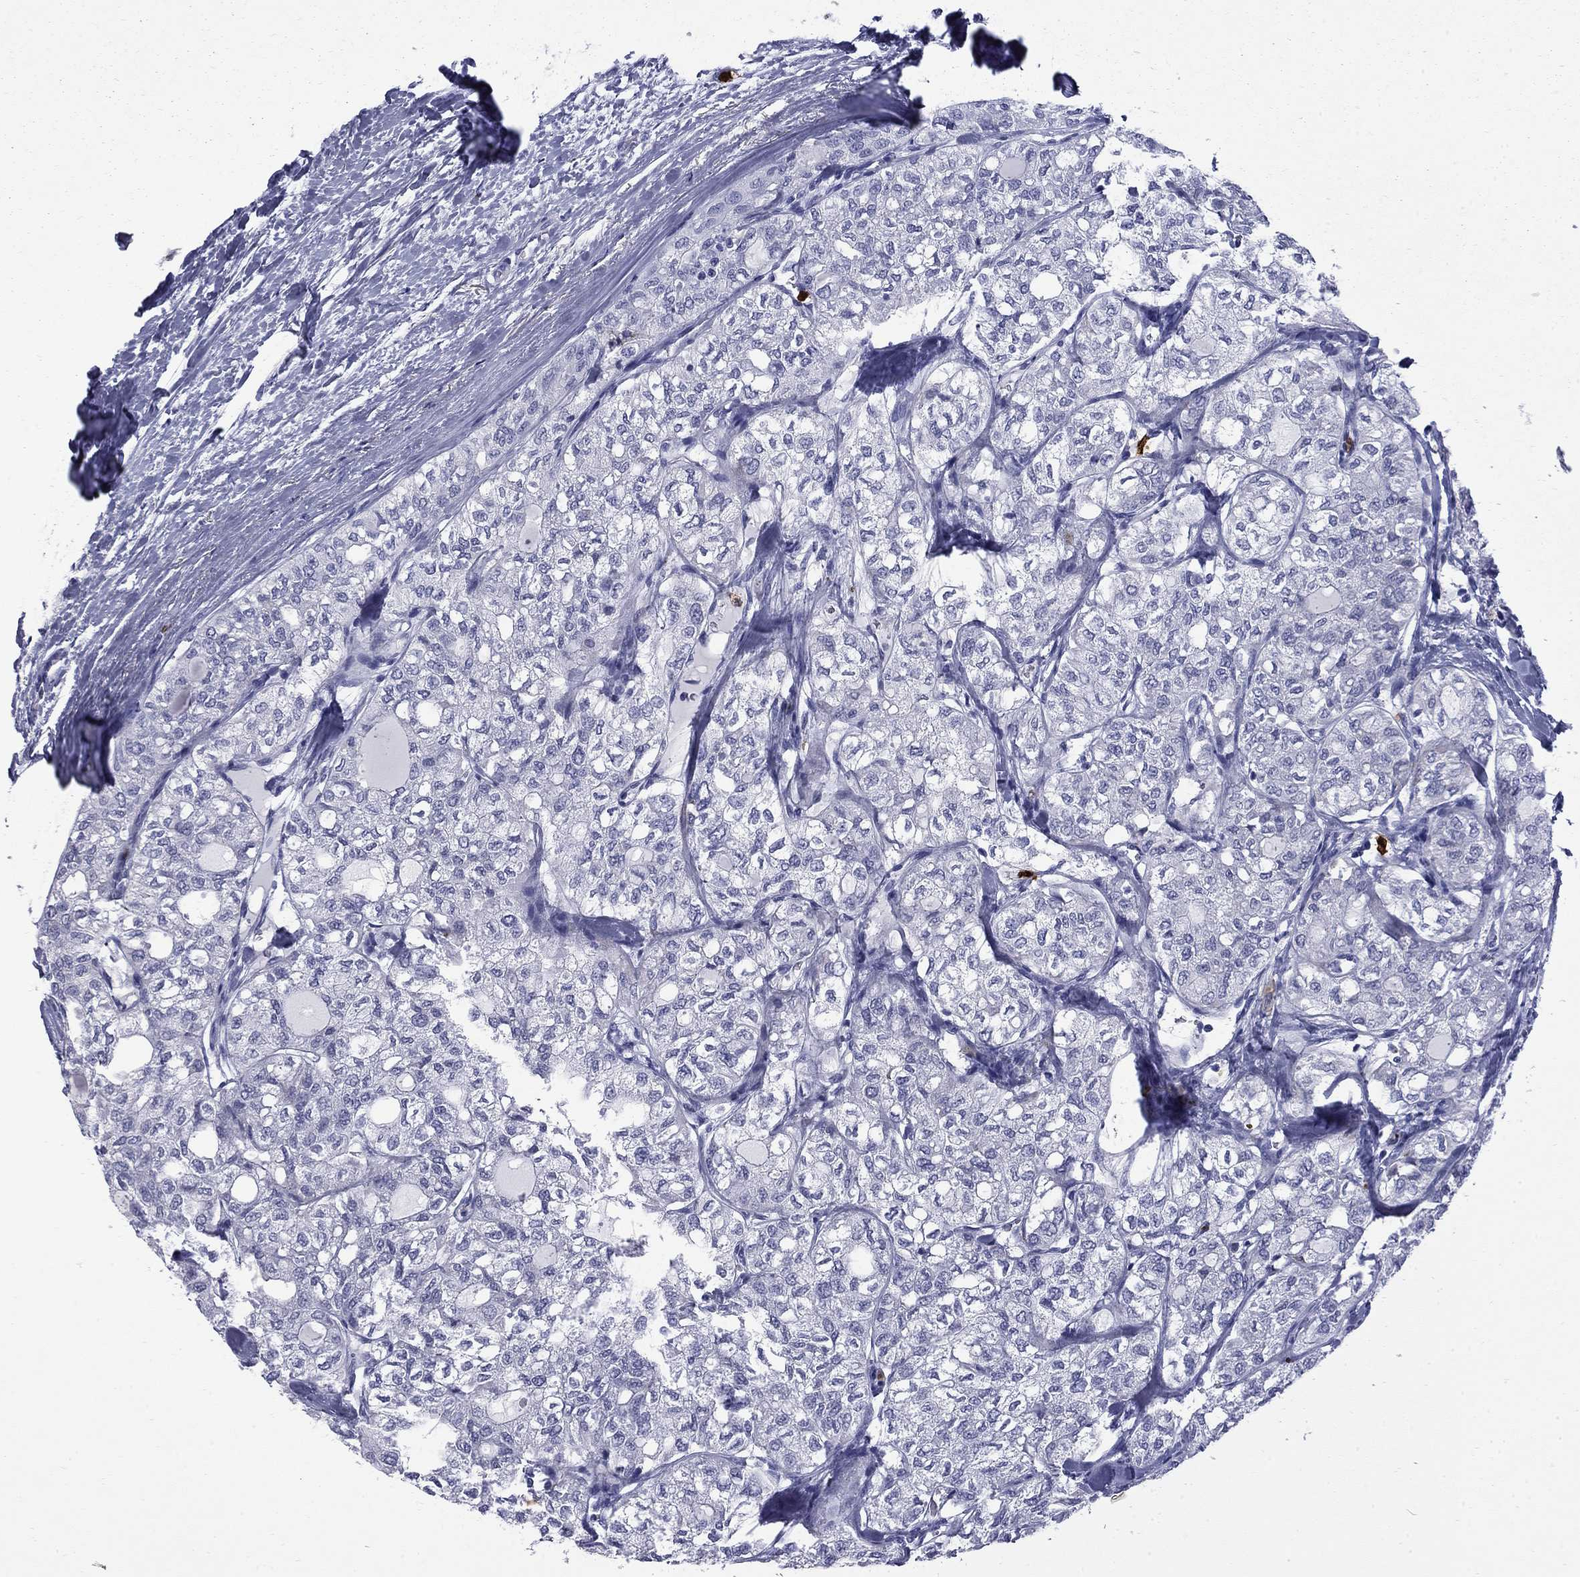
{"staining": {"intensity": "negative", "quantity": "none", "location": "none"}, "tissue": "thyroid cancer", "cell_type": "Tumor cells", "image_type": "cancer", "snomed": [{"axis": "morphology", "description": "Follicular adenoma carcinoma, NOS"}, {"axis": "topography", "description": "Thyroid gland"}], "caption": "This is a histopathology image of immunohistochemistry staining of thyroid follicular adenoma carcinoma, which shows no staining in tumor cells.", "gene": "TRIM29", "patient": {"sex": "male", "age": 75}}